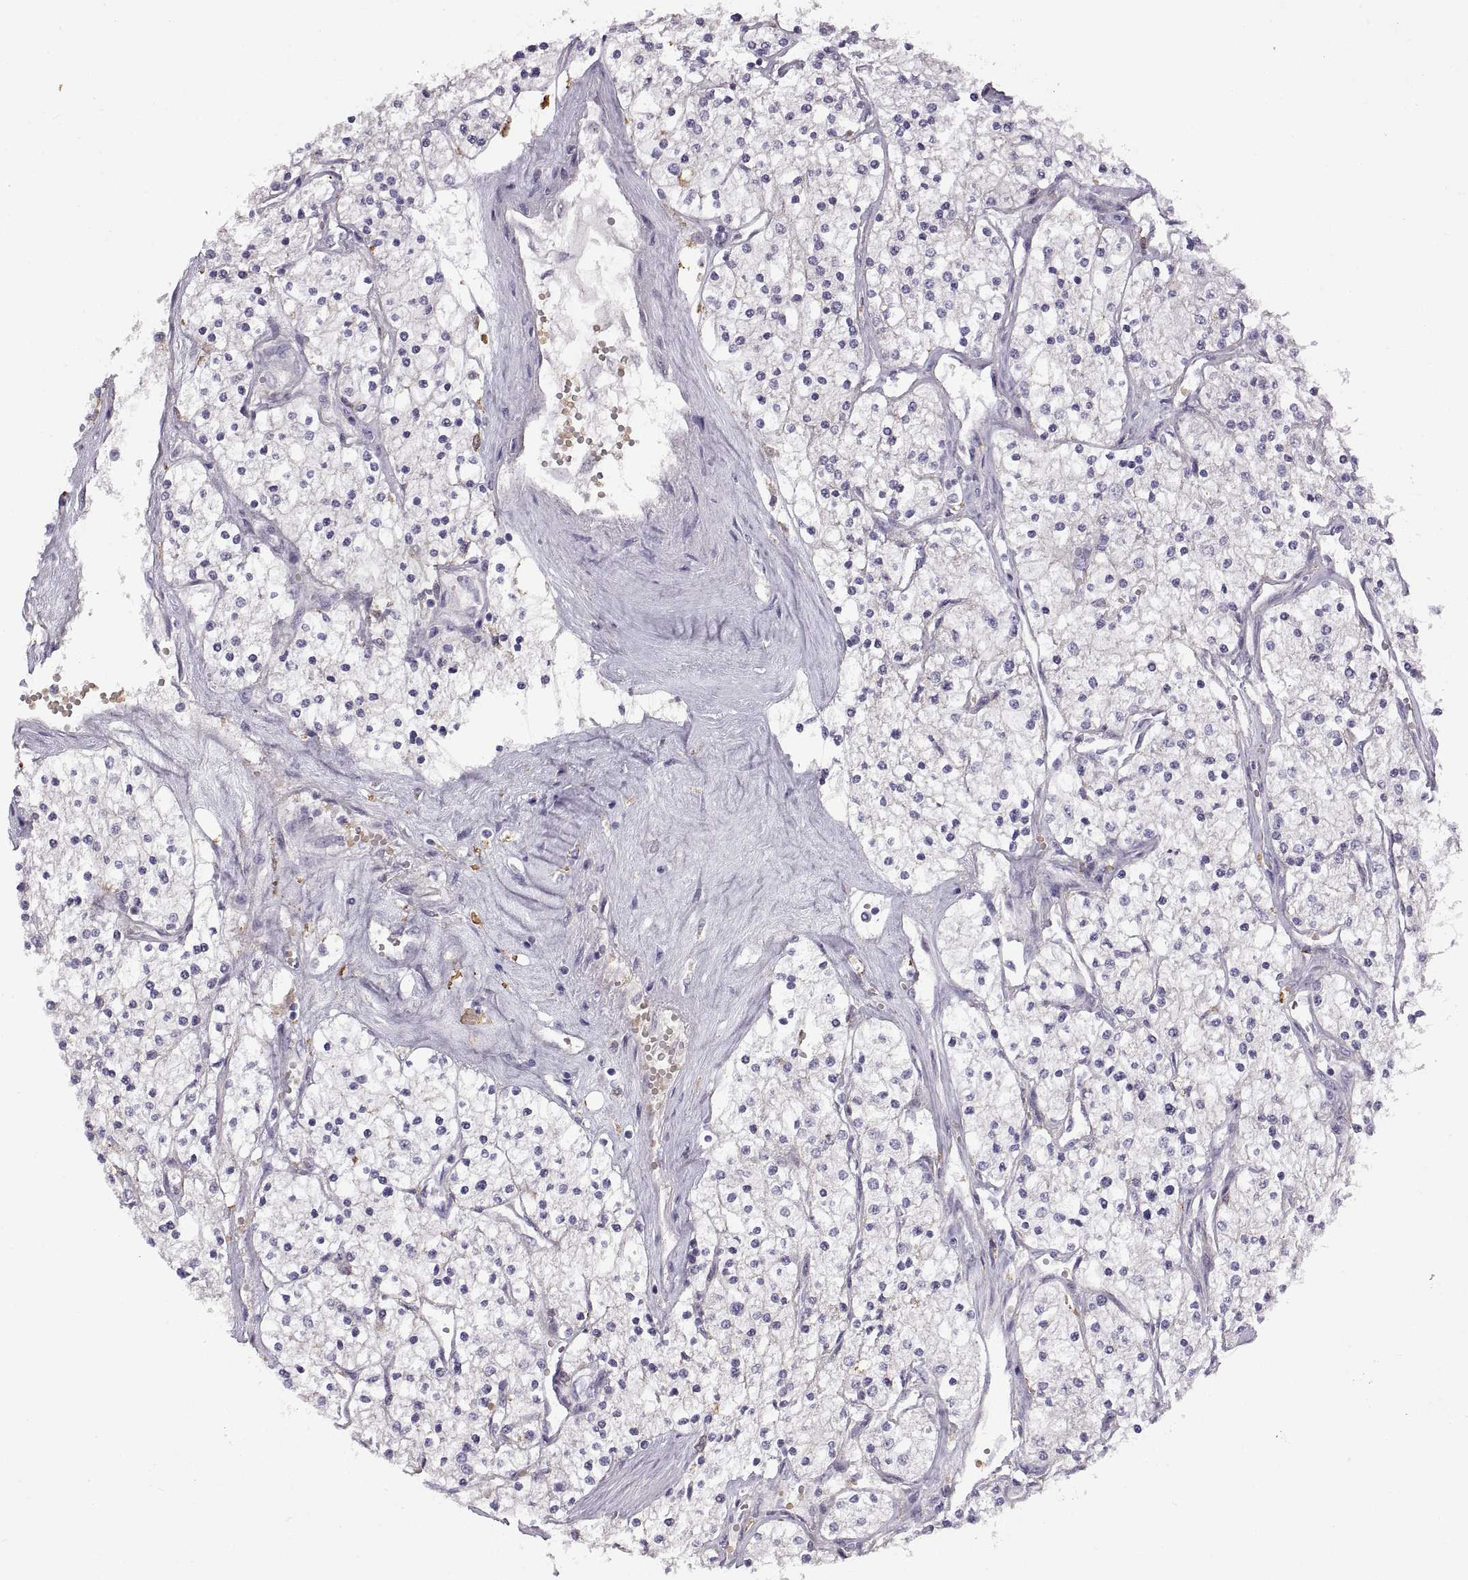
{"staining": {"intensity": "negative", "quantity": "none", "location": "none"}, "tissue": "renal cancer", "cell_type": "Tumor cells", "image_type": "cancer", "snomed": [{"axis": "morphology", "description": "Adenocarcinoma, NOS"}, {"axis": "topography", "description": "Kidney"}], "caption": "A histopathology image of renal cancer (adenocarcinoma) stained for a protein shows no brown staining in tumor cells. Nuclei are stained in blue.", "gene": "MEIOC", "patient": {"sex": "male", "age": 80}}